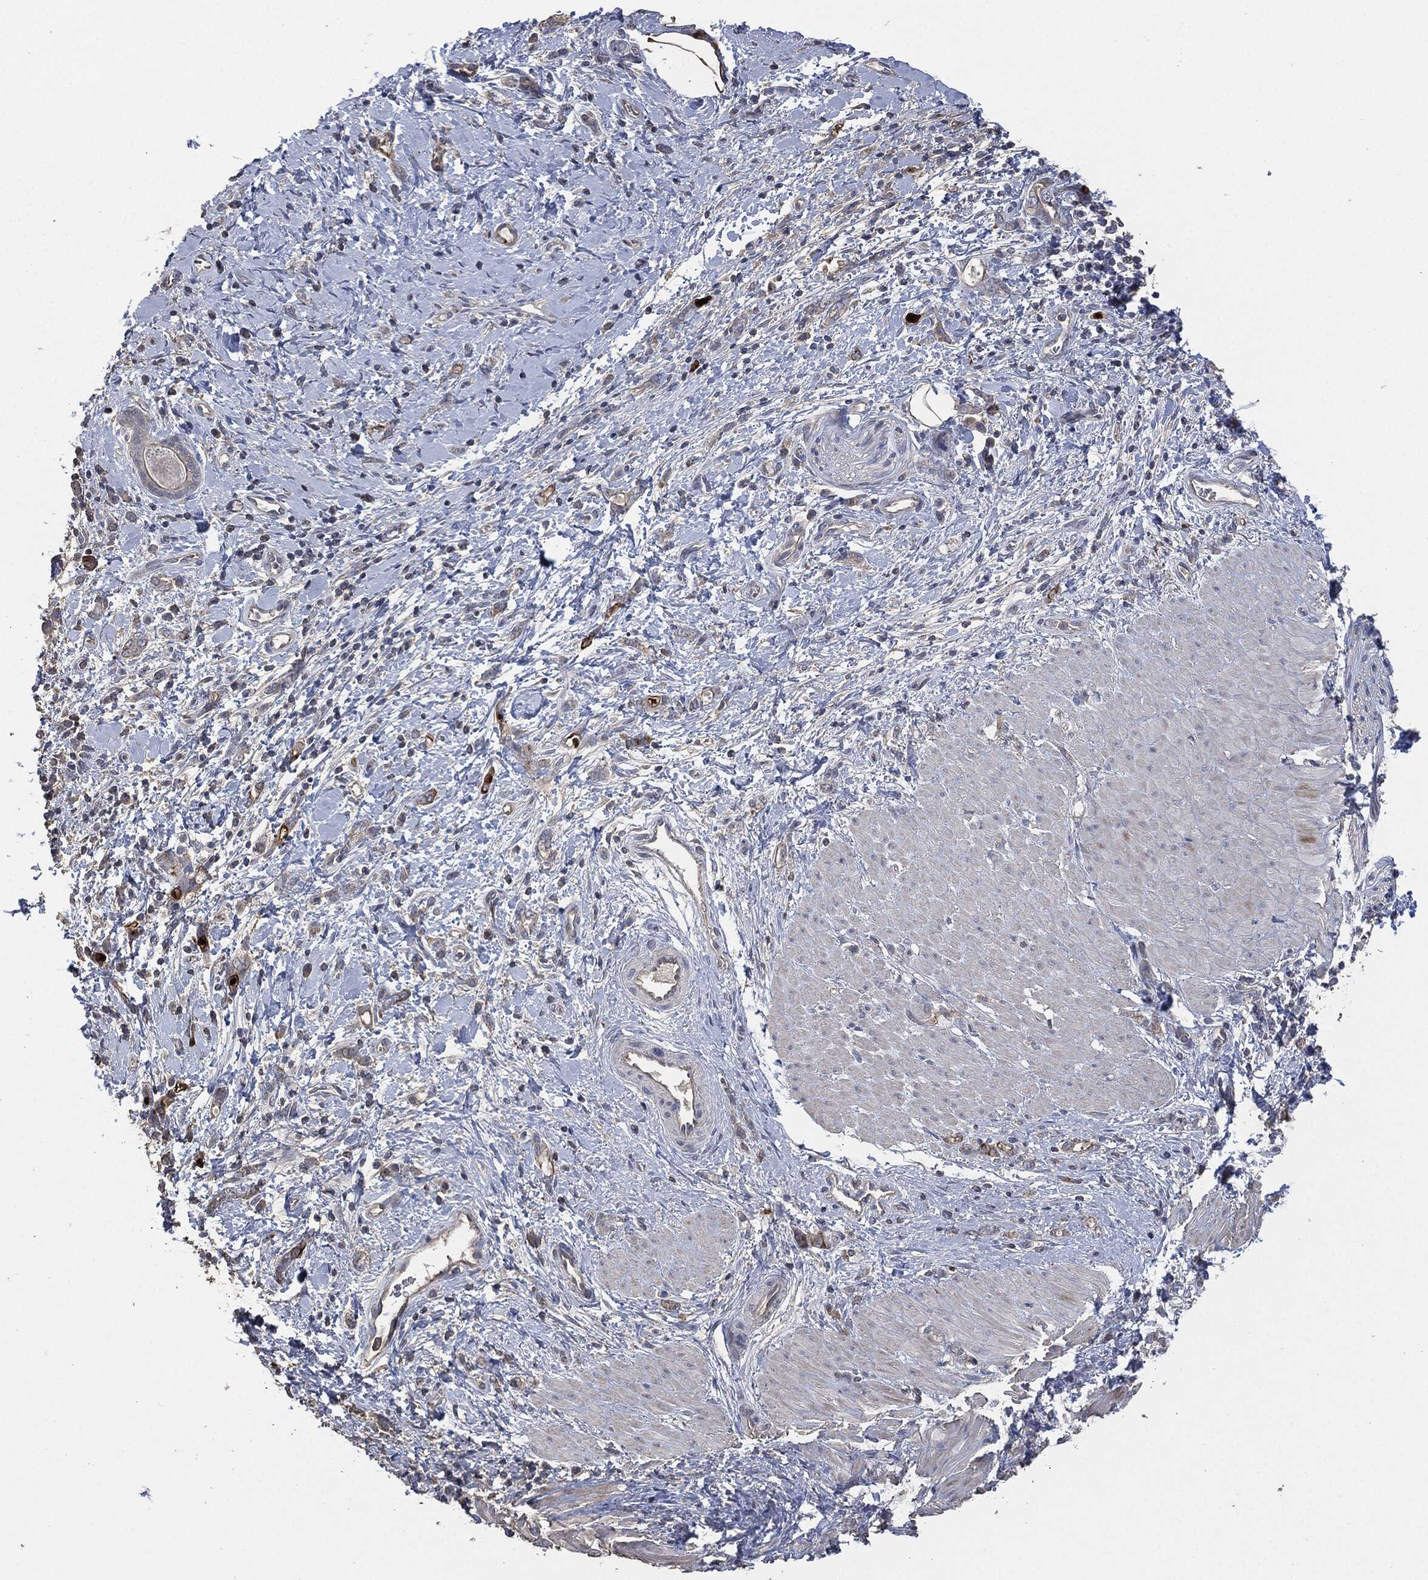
{"staining": {"intensity": "moderate", "quantity": "<25%", "location": "cytoplasmic/membranous"}, "tissue": "stomach cancer", "cell_type": "Tumor cells", "image_type": "cancer", "snomed": [{"axis": "morphology", "description": "Normal tissue, NOS"}, {"axis": "morphology", "description": "Adenocarcinoma, NOS"}, {"axis": "topography", "description": "Stomach"}], "caption": "Protein expression analysis of adenocarcinoma (stomach) displays moderate cytoplasmic/membranous expression in about <25% of tumor cells. Using DAB (3,3'-diaminobenzidine) (brown) and hematoxylin (blue) stains, captured at high magnification using brightfield microscopy.", "gene": "MSLN", "patient": {"sex": "male", "age": 67}}